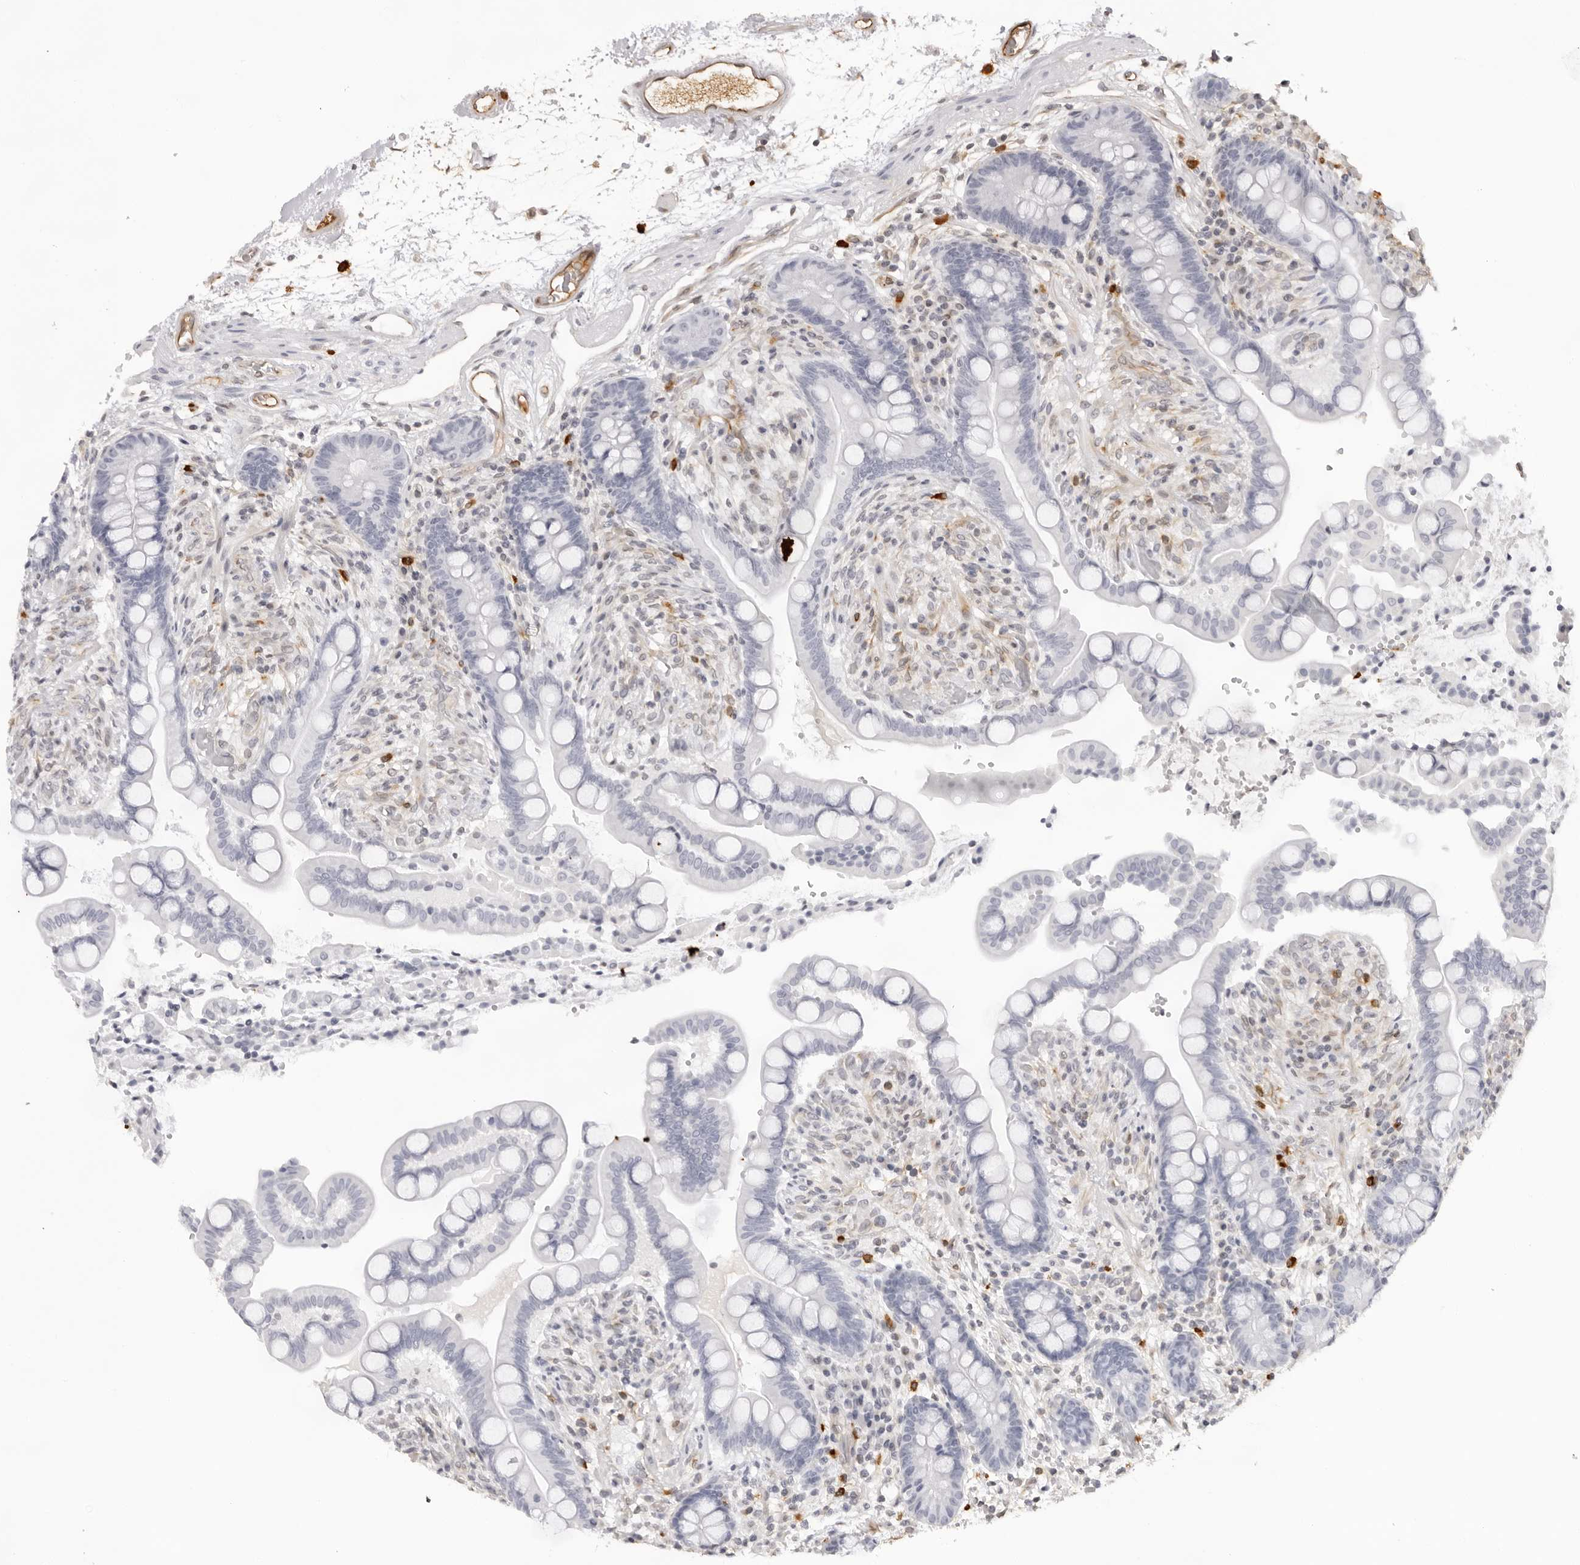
{"staining": {"intensity": "strong", "quantity": "25%-75%", "location": "cytoplasmic/membranous"}, "tissue": "colon", "cell_type": "Endothelial cells", "image_type": "normal", "snomed": [{"axis": "morphology", "description": "Normal tissue, NOS"}, {"axis": "topography", "description": "Colon"}], "caption": "High-magnification brightfield microscopy of benign colon stained with DAB (brown) and counterstained with hematoxylin (blue). endothelial cells exhibit strong cytoplasmic/membranous staining is seen in about25%-75% of cells.", "gene": "DYNLT5", "patient": {"sex": "male", "age": 73}}